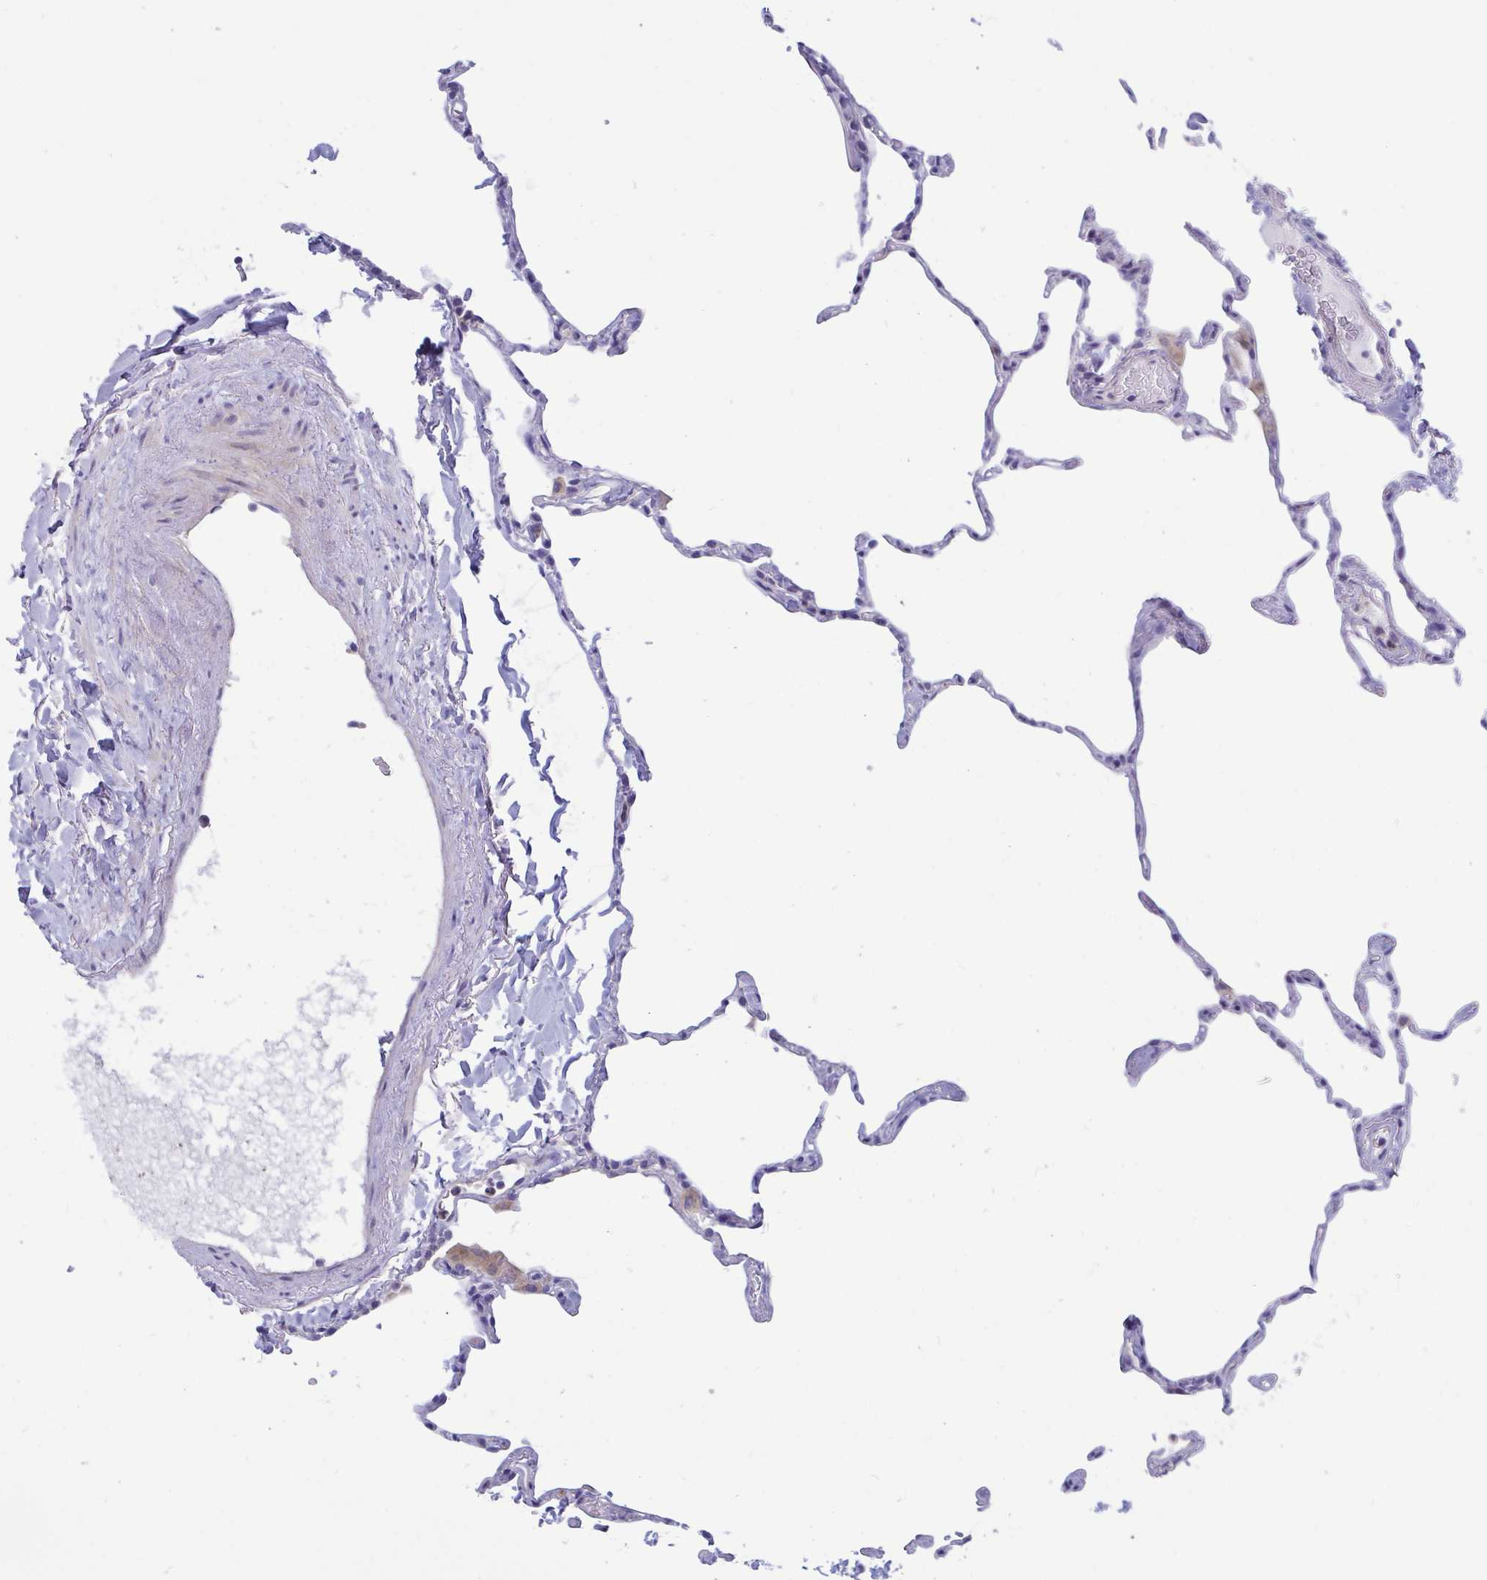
{"staining": {"intensity": "weak", "quantity": "<25%", "location": "cytoplasmic/membranous"}, "tissue": "lung", "cell_type": "Alveolar cells", "image_type": "normal", "snomed": [{"axis": "morphology", "description": "Normal tissue, NOS"}, {"axis": "topography", "description": "Lung"}], "caption": "IHC of unremarkable human lung displays no positivity in alveolar cells.", "gene": "OXLD1", "patient": {"sex": "male", "age": 65}}